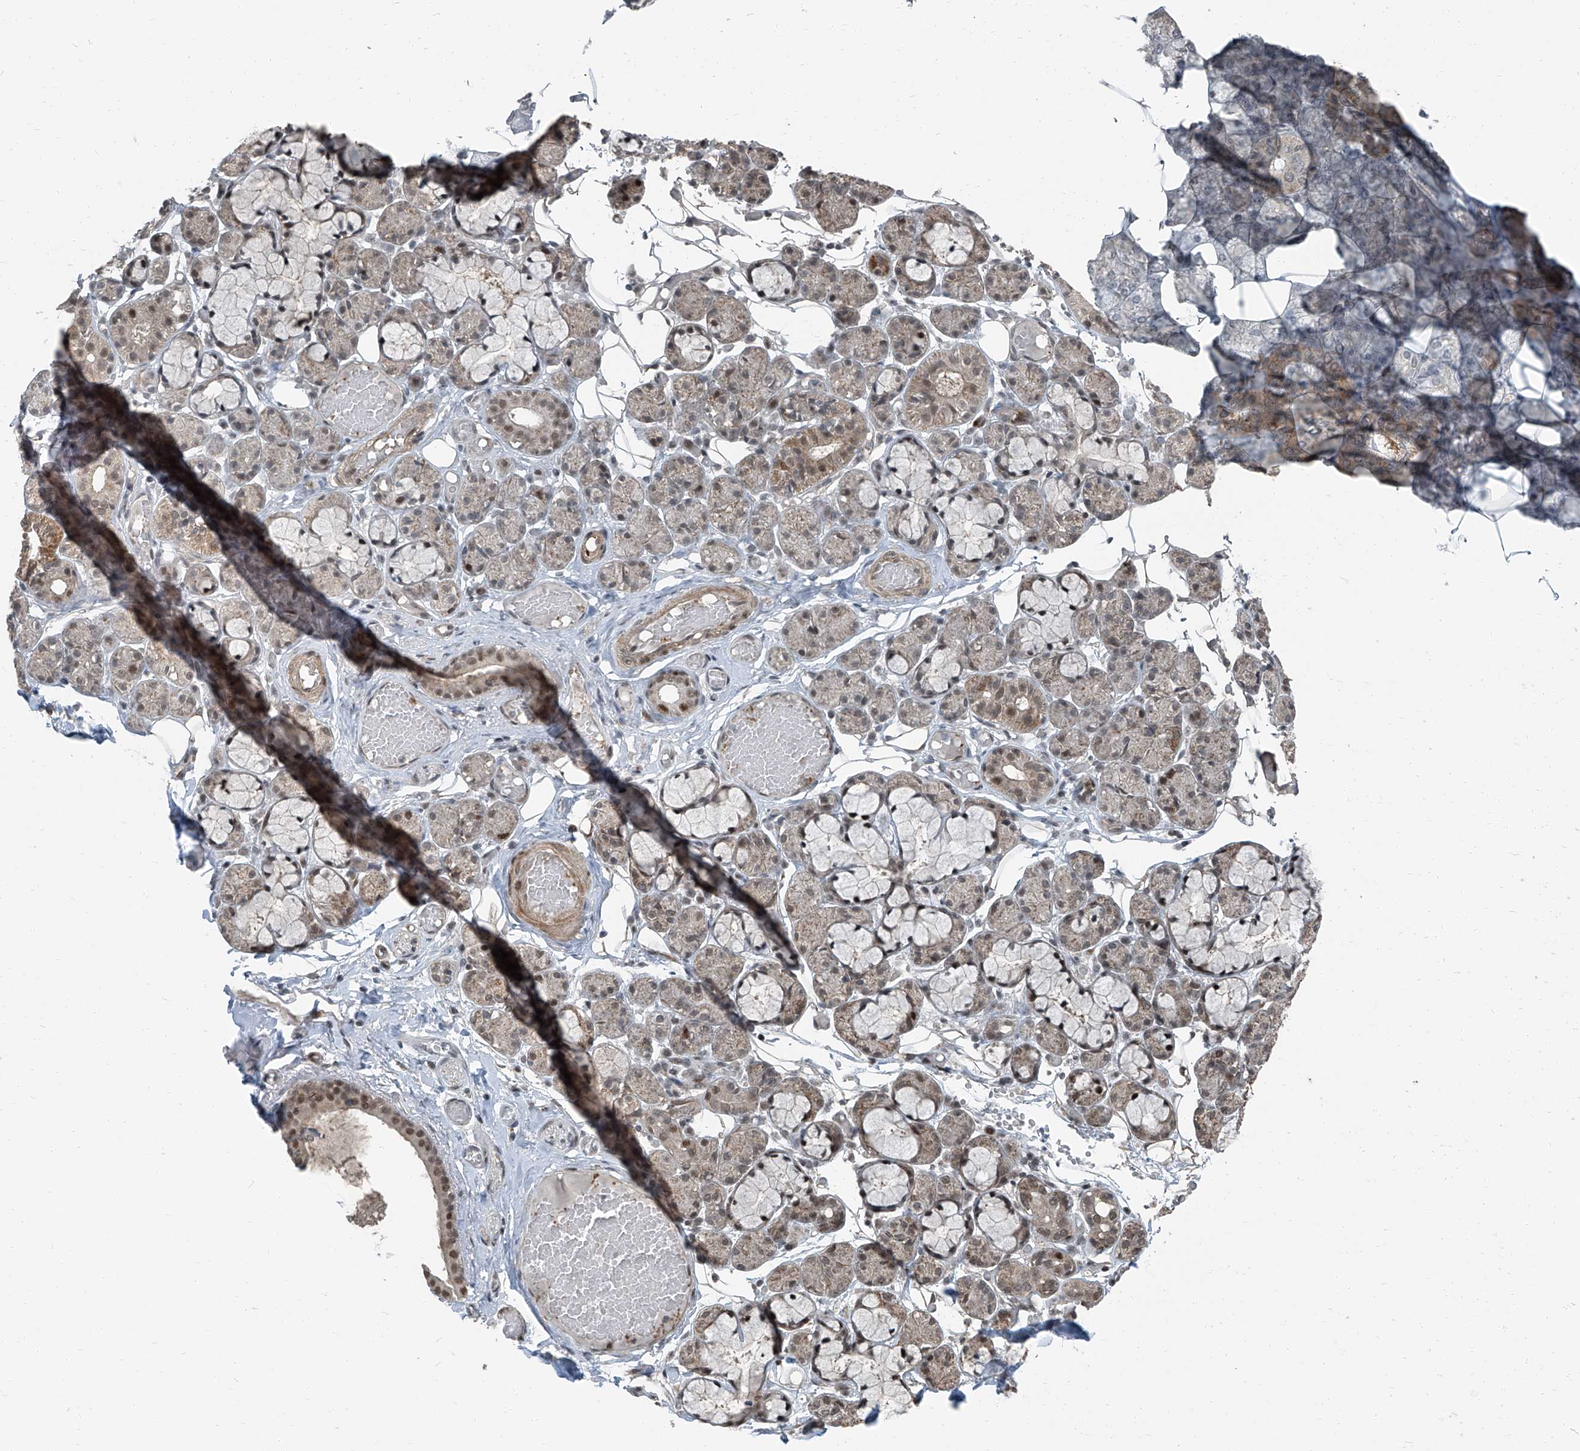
{"staining": {"intensity": "moderate", "quantity": "25%-75%", "location": "nuclear"}, "tissue": "salivary gland", "cell_type": "Glandular cells", "image_type": "normal", "snomed": [{"axis": "morphology", "description": "Normal tissue, NOS"}, {"axis": "topography", "description": "Salivary gland"}], "caption": "Immunohistochemical staining of normal salivary gland displays 25%-75% levels of moderate nuclear protein expression in approximately 25%-75% of glandular cells. (DAB (3,3'-diaminobenzidine) = brown stain, brightfield microscopy at high magnification).", "gene": "ZNF570", "patient": {"sex": "male", "age": 63}}